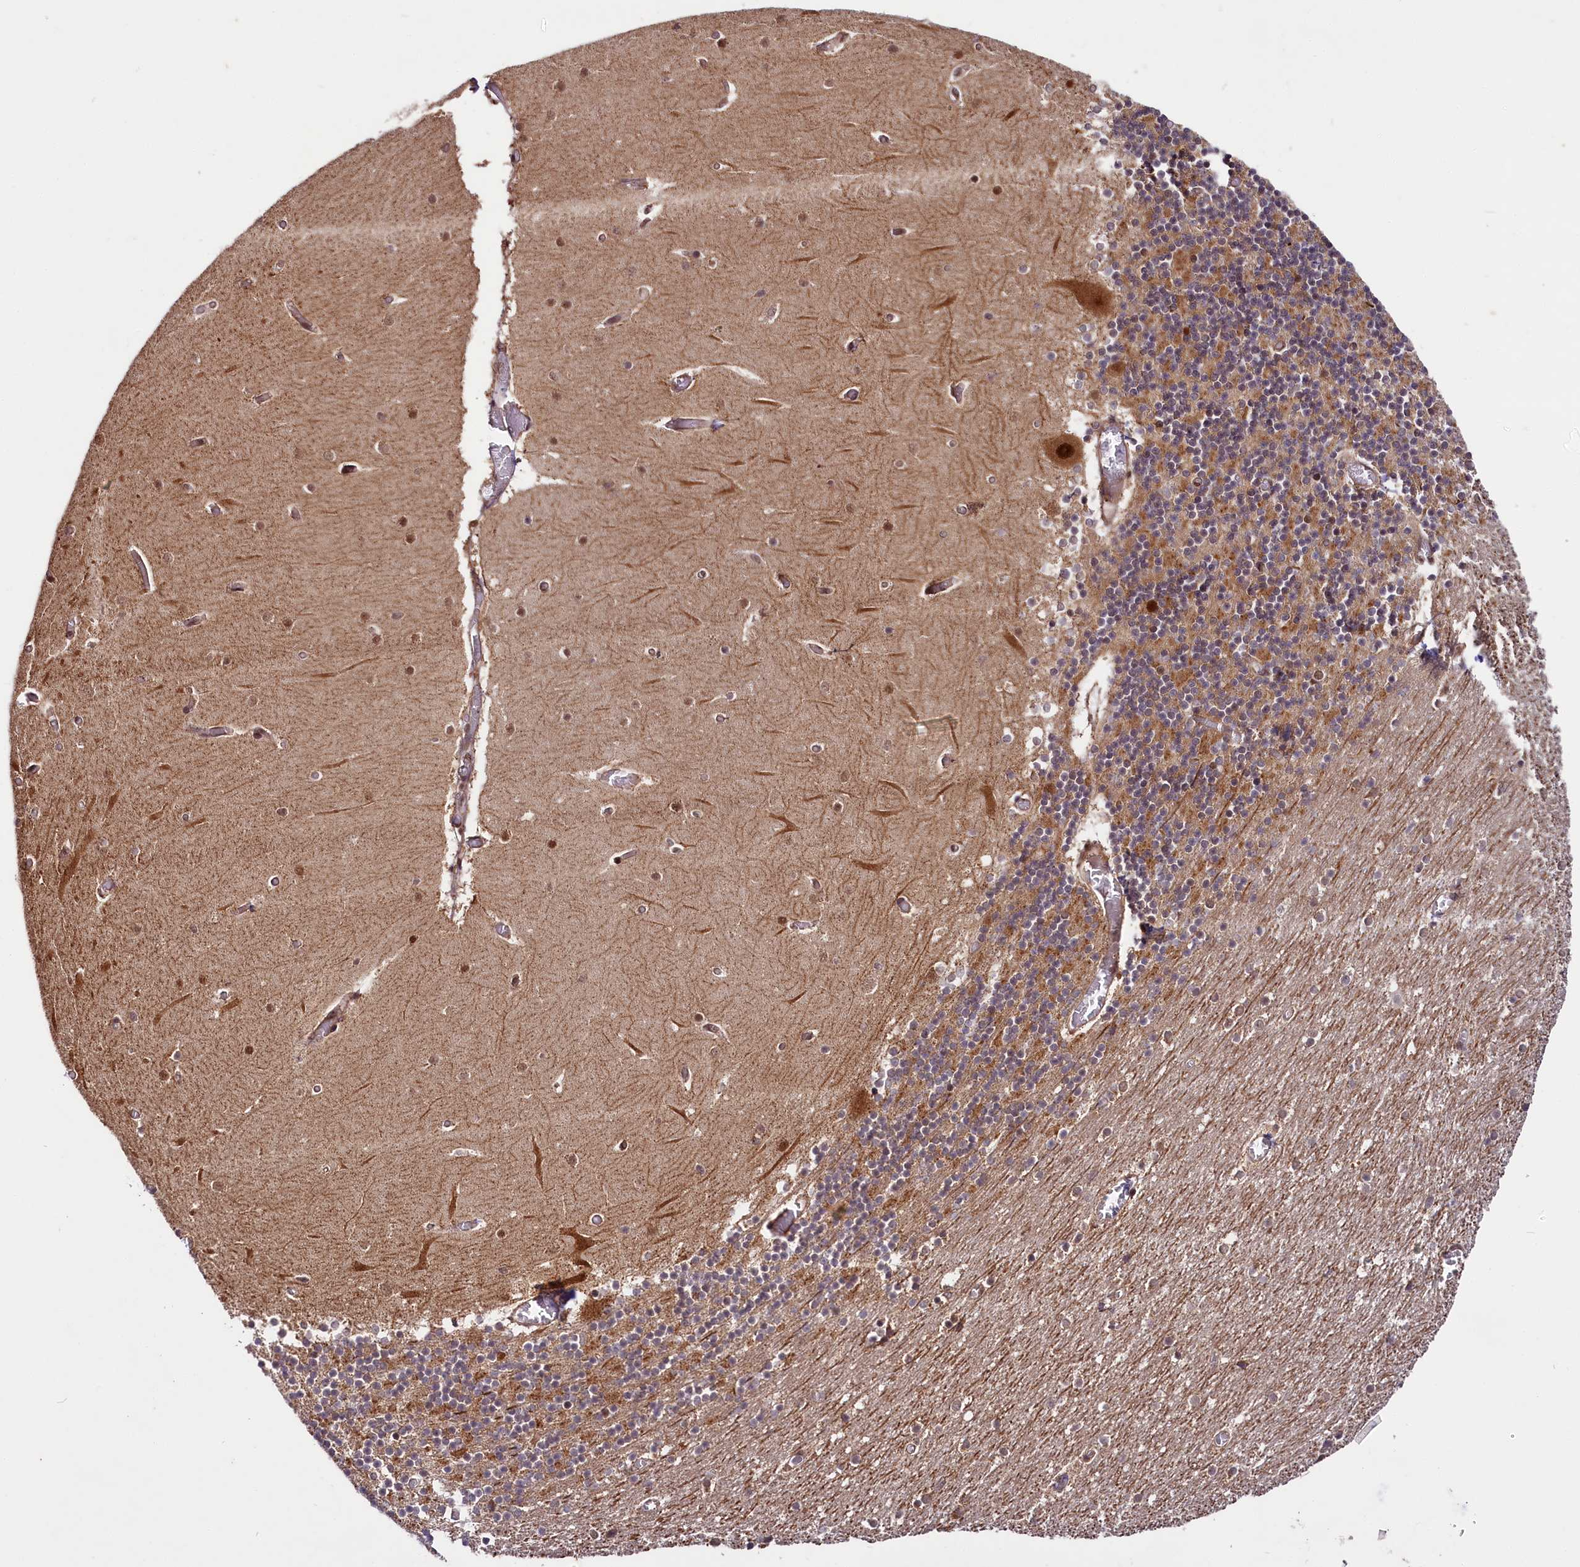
{"staining": {"intensity": "strong", "quantity": "25%-75%", "location": "cytoplasmic/membranous,nuclear"}, "tissue": "cerebellum", "cell_type": "Cells in granular layer", "image_type": "normal", "snomed": [{"axis": "morphology", "description": "Normal tissue, NOS"}, {"axis": "topography", "description": "Cerebellum"}], "caption": "This micrograph displays benign cerebellum stained with immunohistochemistry to label a protein in brown. The cytoplasmic/membranous,nuclear of cells in granular layer show strong positivity for the protein. Nuclei are counter-stained blue.", "gene": "UBE3A", "patient": {"sex": "female", "age": 28}}